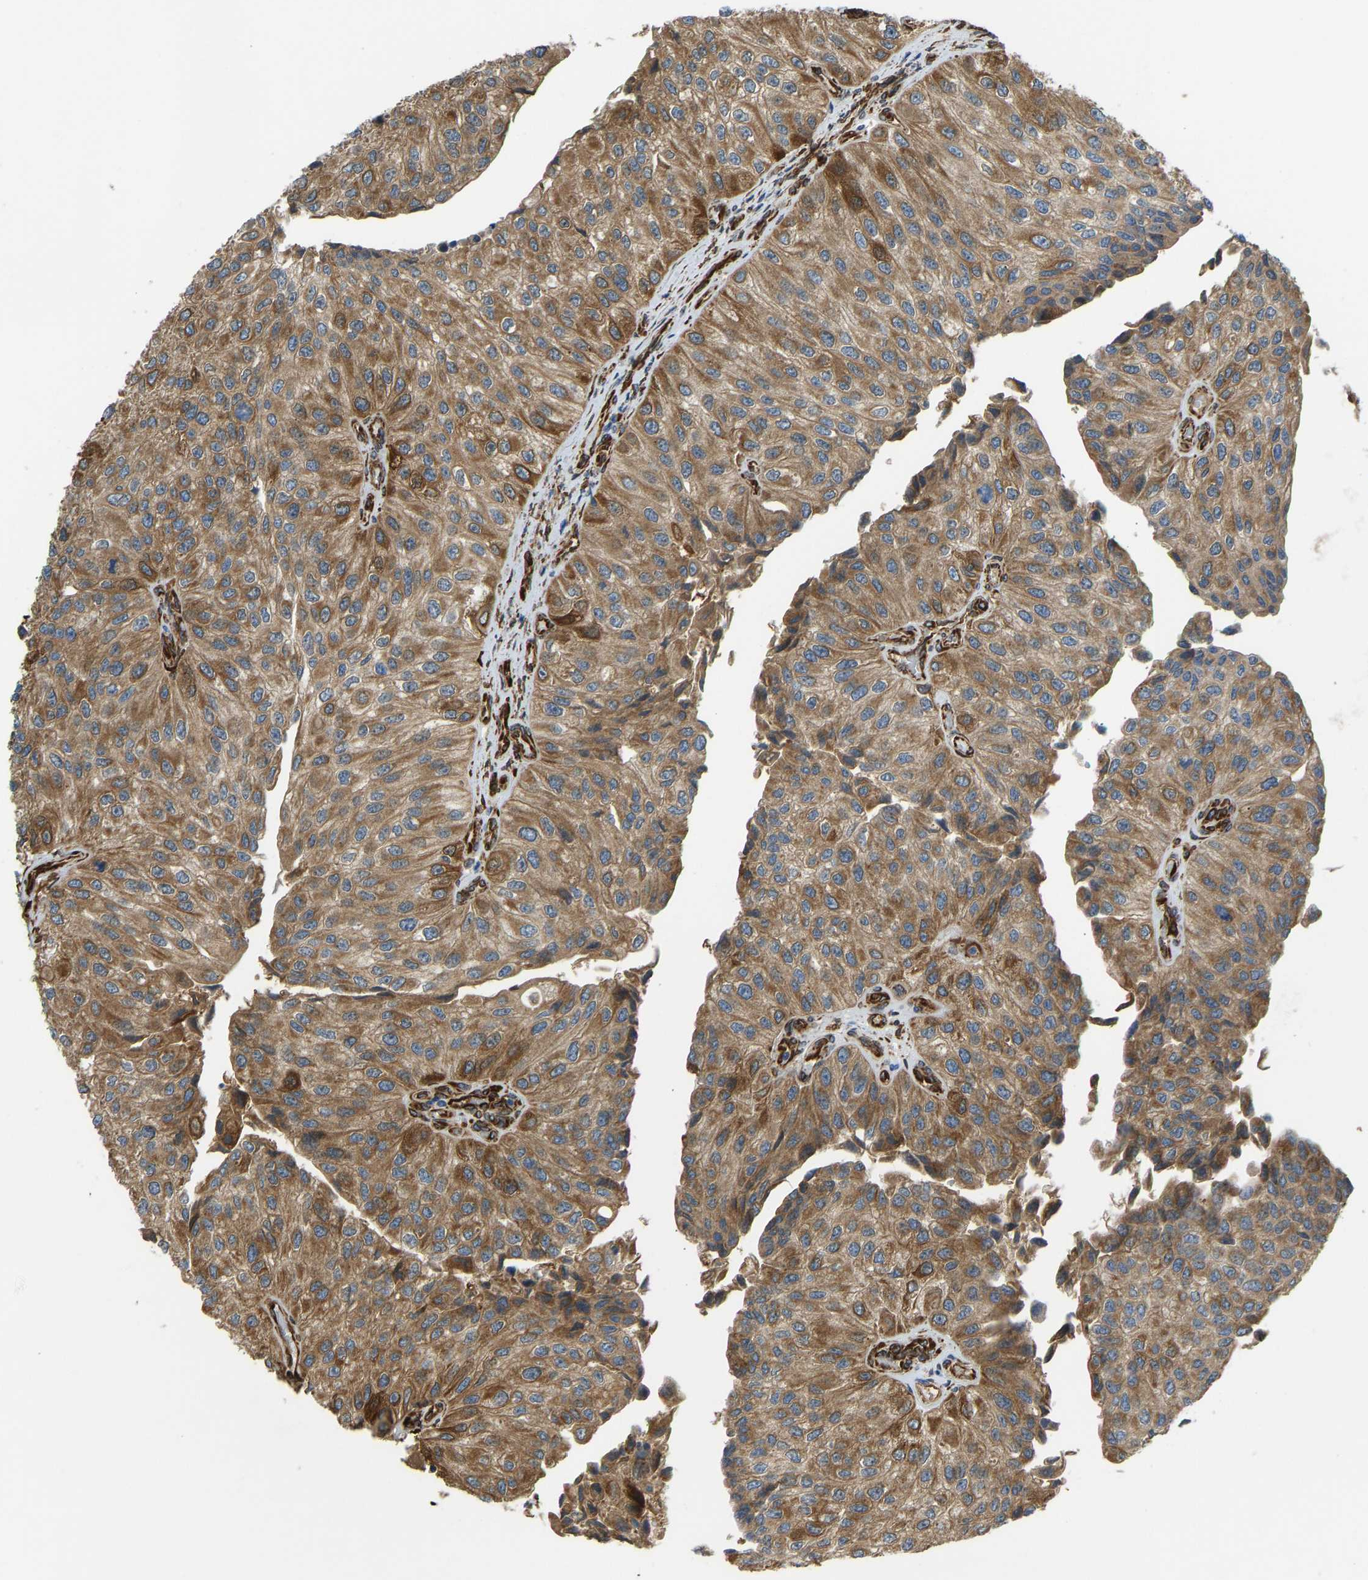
{"staining": {"intensity": "moderate", "quantity": ">75%", "location": "cytoplasmic/membranous"}, "tissue": "urothelial cancer", "cell_type": "Tumor cells", "image_type": "cancer", "snomed": [{"axis": "morphology", "description": "Urothelial carcinoma, High grade"}, {"axis": "topography", "description": "Kidney"}, {"axis": "topography", "description": "Urinary bladder"}], "caption": "Immunohistochemistry (IHC) image of high-grade urothelial carcinoma stained for a protein (brown), which displays medium levels of moderate cytoplasmic/membranous positivity in approximately >75% of tumor cells.", "gene": "BEX3", "patient": {"sex": "male", "age": 77}}